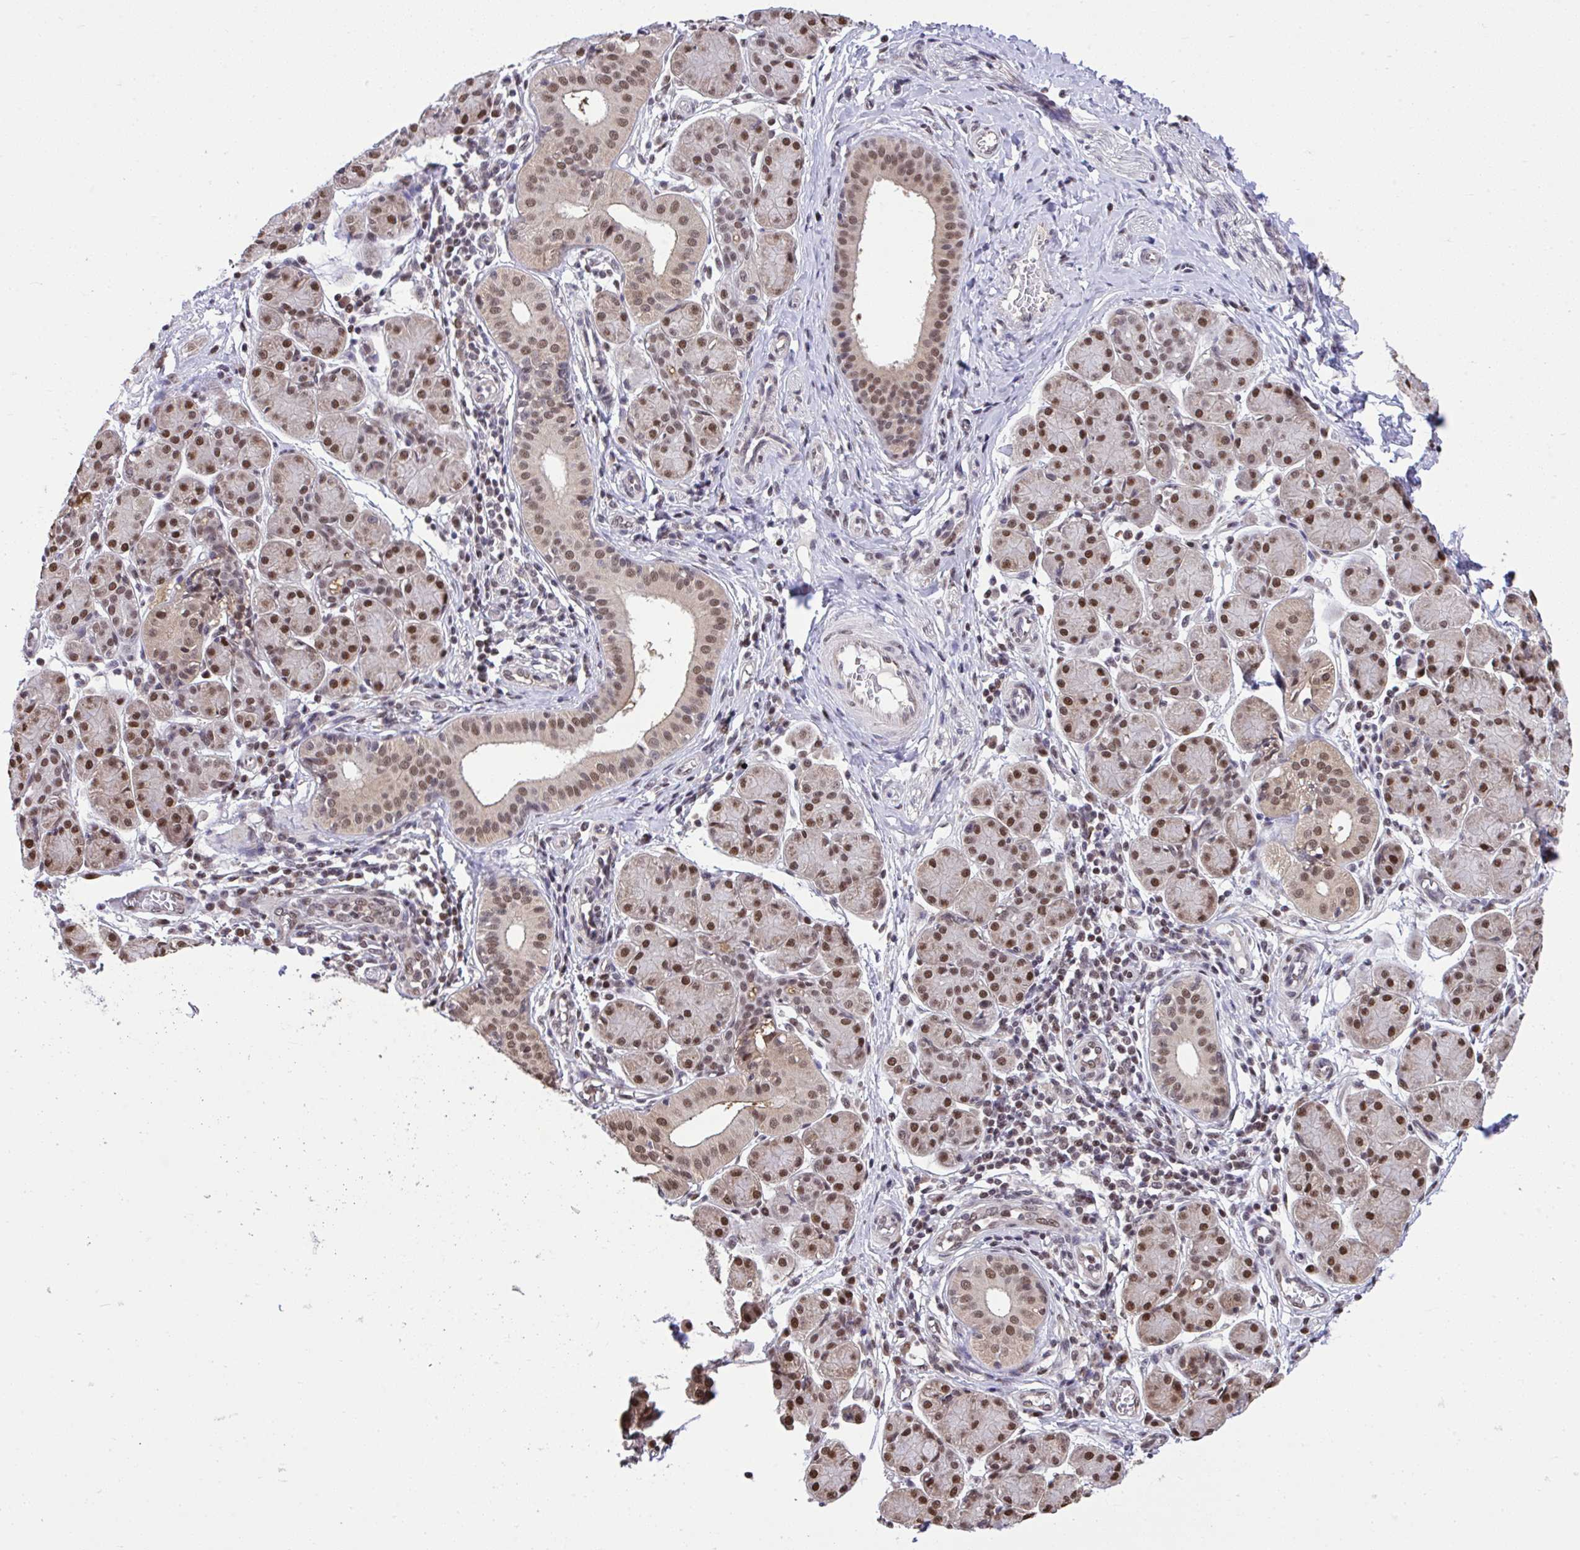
{"staining": {"intensity": "strong", "quantity": ">75%", "location": "cytoplasmic/membranous,nuclear"}, "tissue": "salivary gland", "cell_type": "Glandular cells", "image_type": "normal", "snomed": [{"axis": "morphology", "description": "Normal tissue, NOS"}, {"axis": "morphology", "description": "Inflammation, NOS"}, {"axis": "topography", "description": "Lymph node"}, {"axis": "topography", "description": "Salivary gland"}], "caption": "Protein expression by immunohistochemistry demonstrates strong cytoplasmic/membranous,nuclear expression in about >75% of glandular cells in normal salivary gland.", "gene": "GLIS3", "patient": {"sex": "male", "age": 3}}